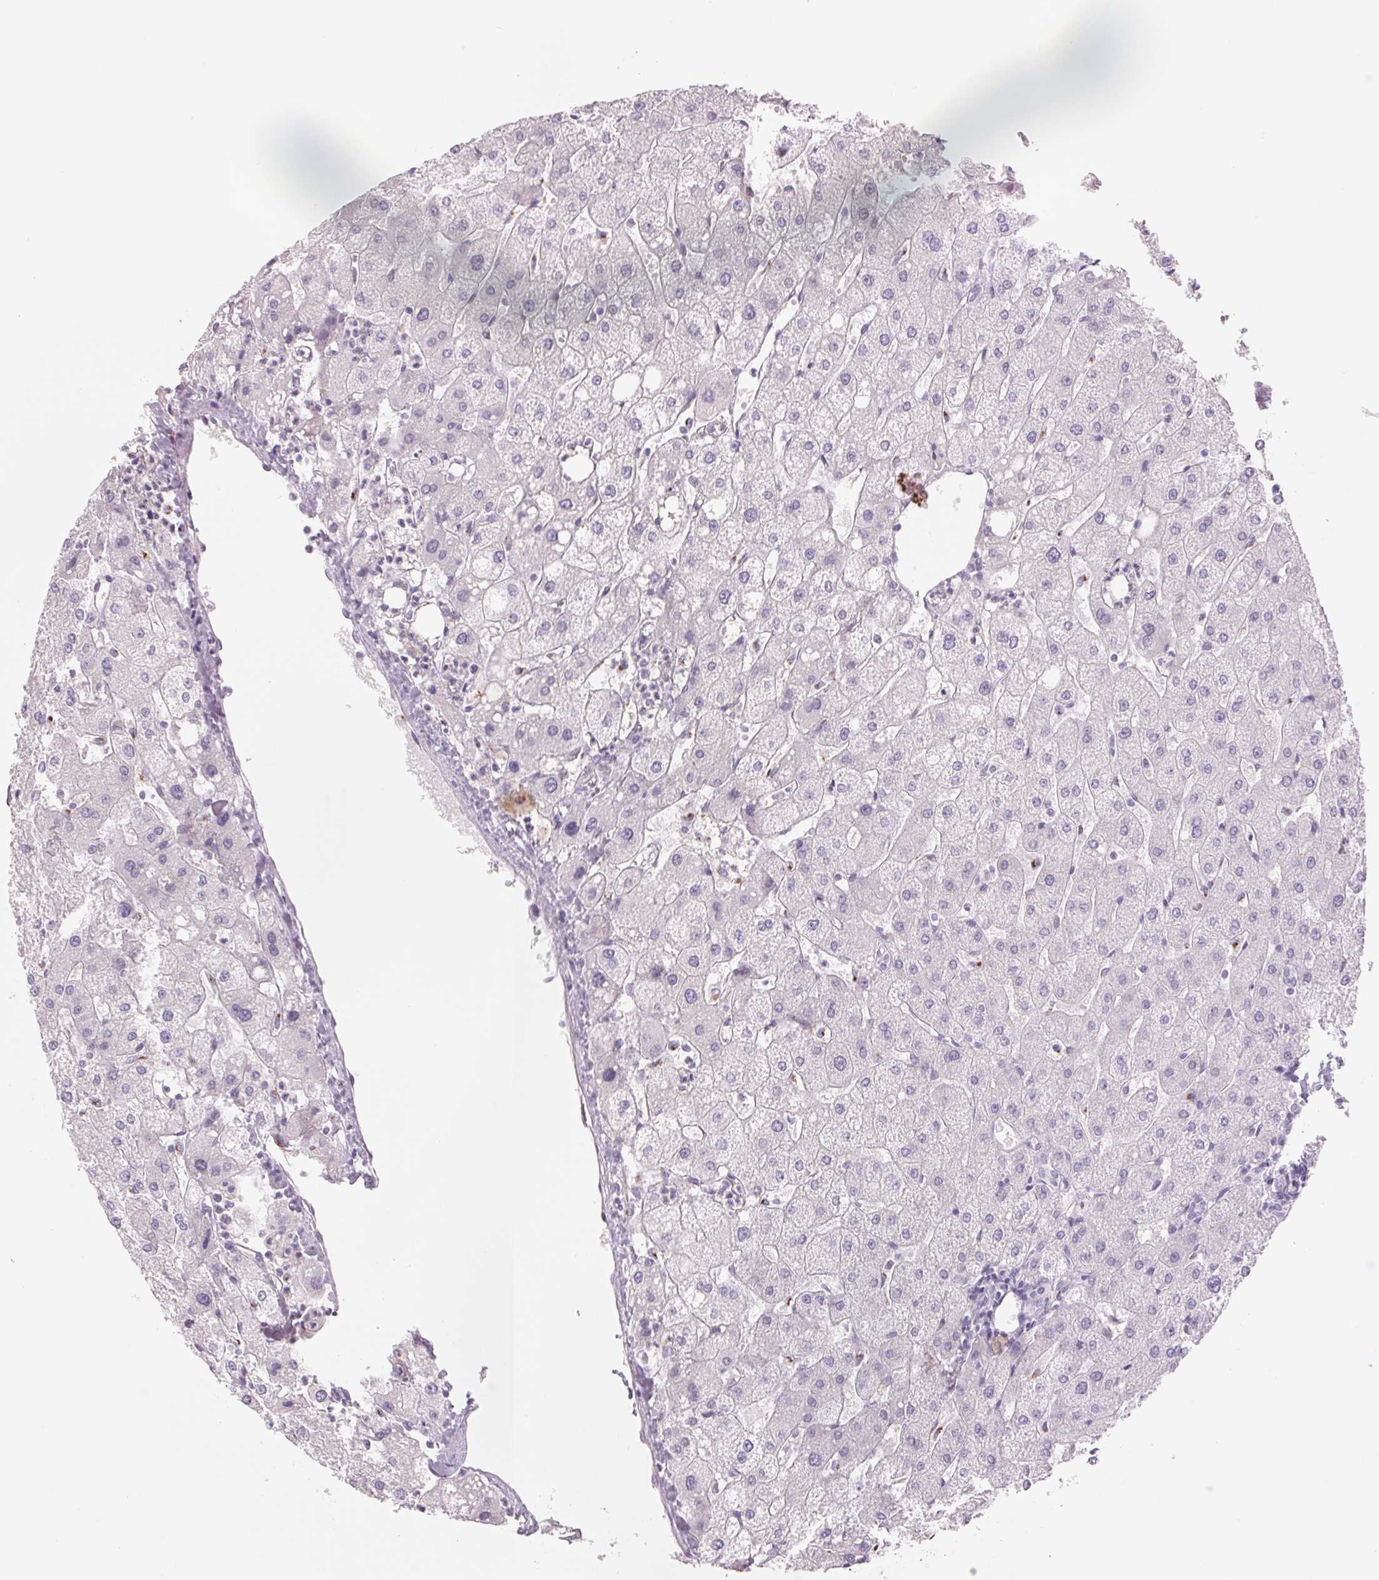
{"staining": {"intensity": "negative", "quantity": "none", "location": "none"}, "tissue": "liver", "cell_type": "Cholangiocytes", "image_type": "normal", "snomed": [{"axis": "morphology", "description": "Normal tissue, NOS"}, {"axis": "topography", "description": "Liver"}], "caption": "The photomicrograph reveals no significant expression in cholangiocytes of liver. Brightfield microscopy of immunohistochemistry stained with DAB (3,3'-diaminobenzidine) (brown) and hematoxylin (blue), captured at high magnification.", "gene": "GALNT7", "patient": {"sex": "male", "age": 67}}